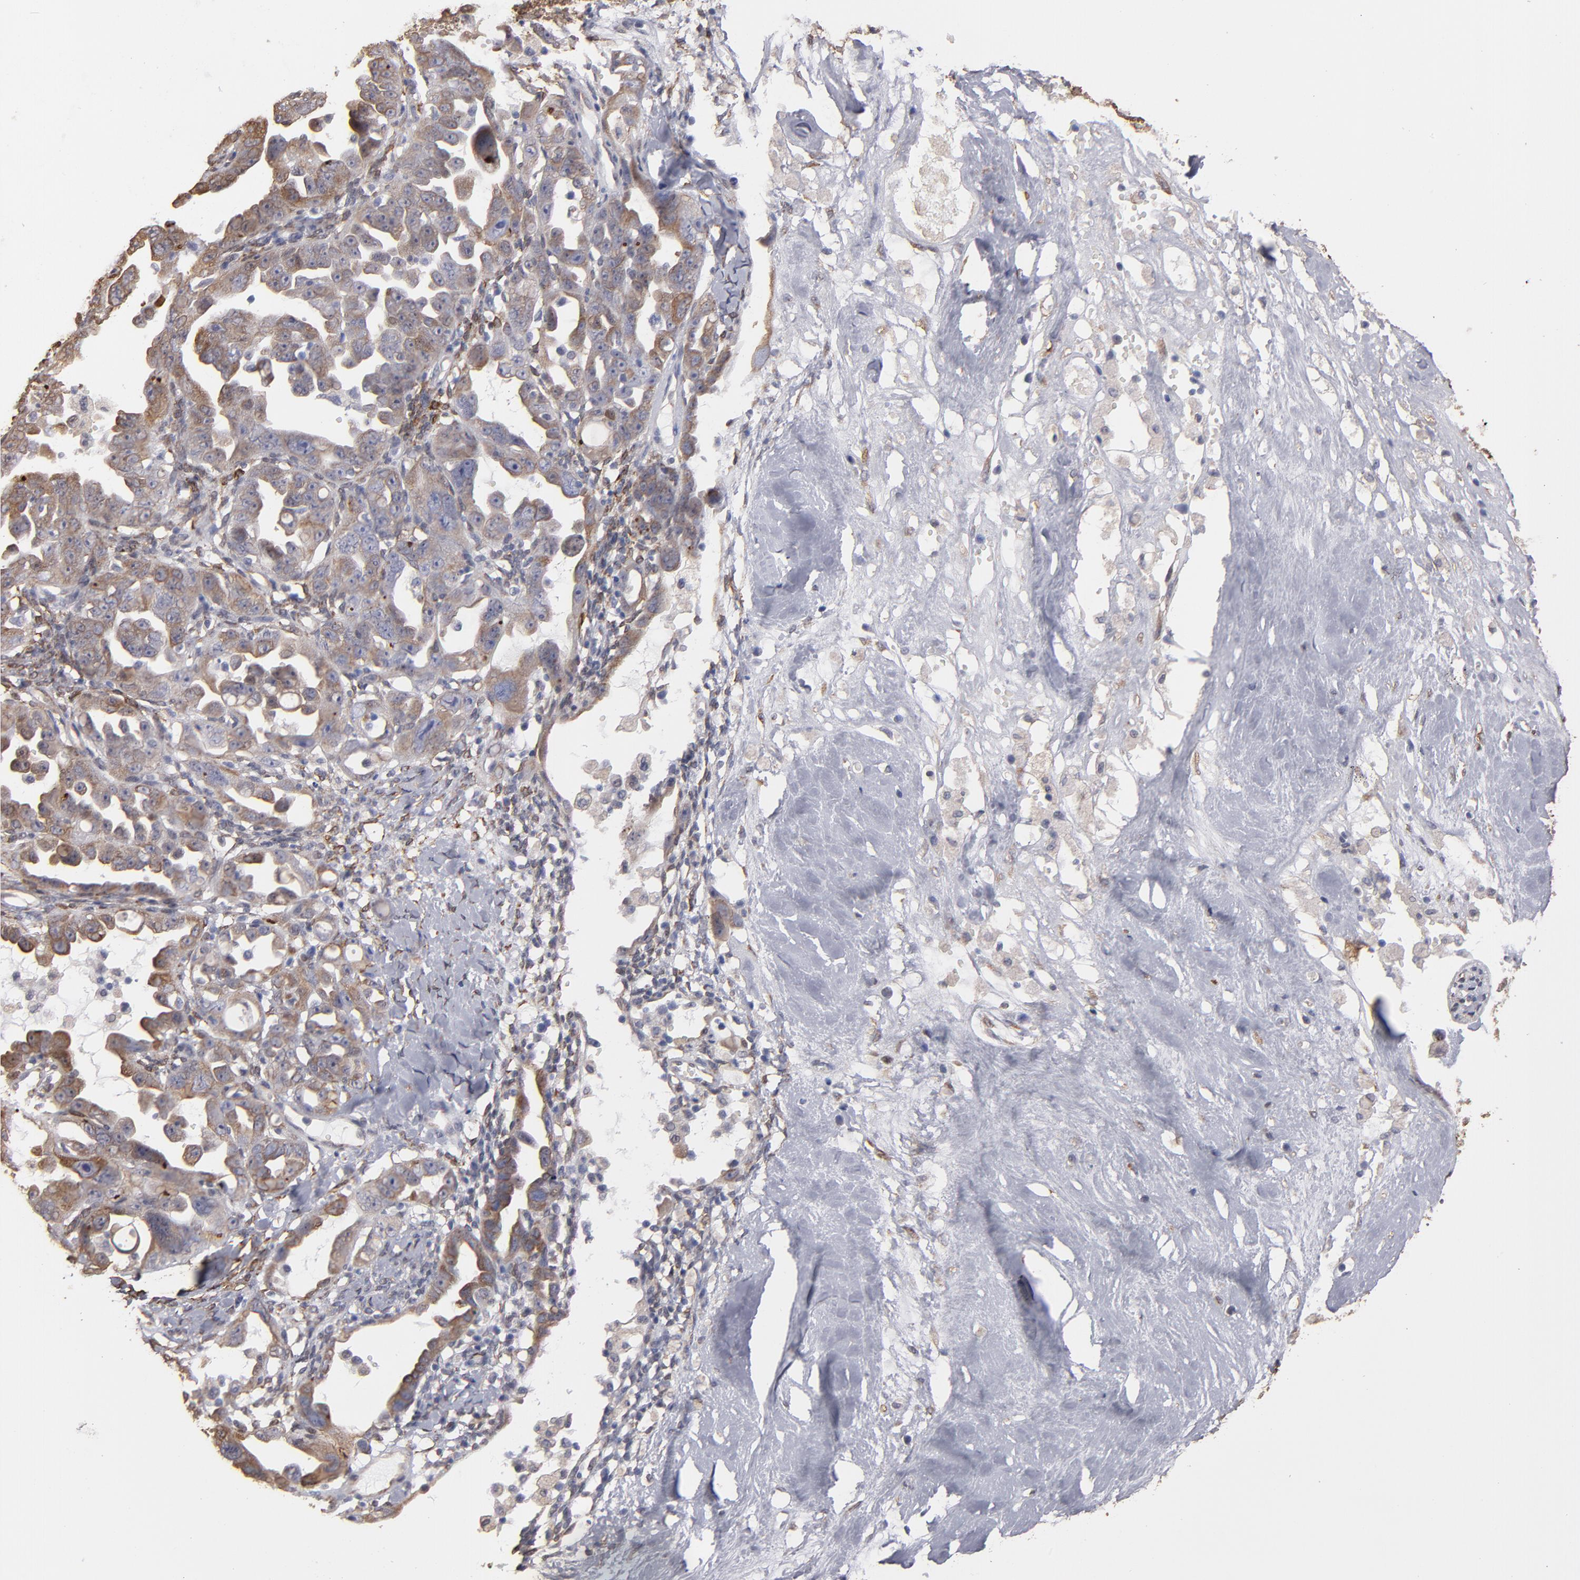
{"staining": {"intensity": "weak", "quantity": ">75%", "location": "cytoplasmic/membranous"}, "tissue": "ovarian cancer", "cell_type": "Tumor cells", "image_type": "cancer", "snomed": [{"axis": "morphology", "description": "Cystadenocarcinoma, serous, NOS"}, {"axis": "topography", "description": "Ovary"}], "caption": "Ovarian cancer (serous cystadenocarcinoma) tissue displays weak cytoplasmic/membranous staining in approximately >75% of tumor cells, visualized by immunohistochemistry.", "gene": "PGRMC1", "patient": {"sex": "female", "age": 66}}